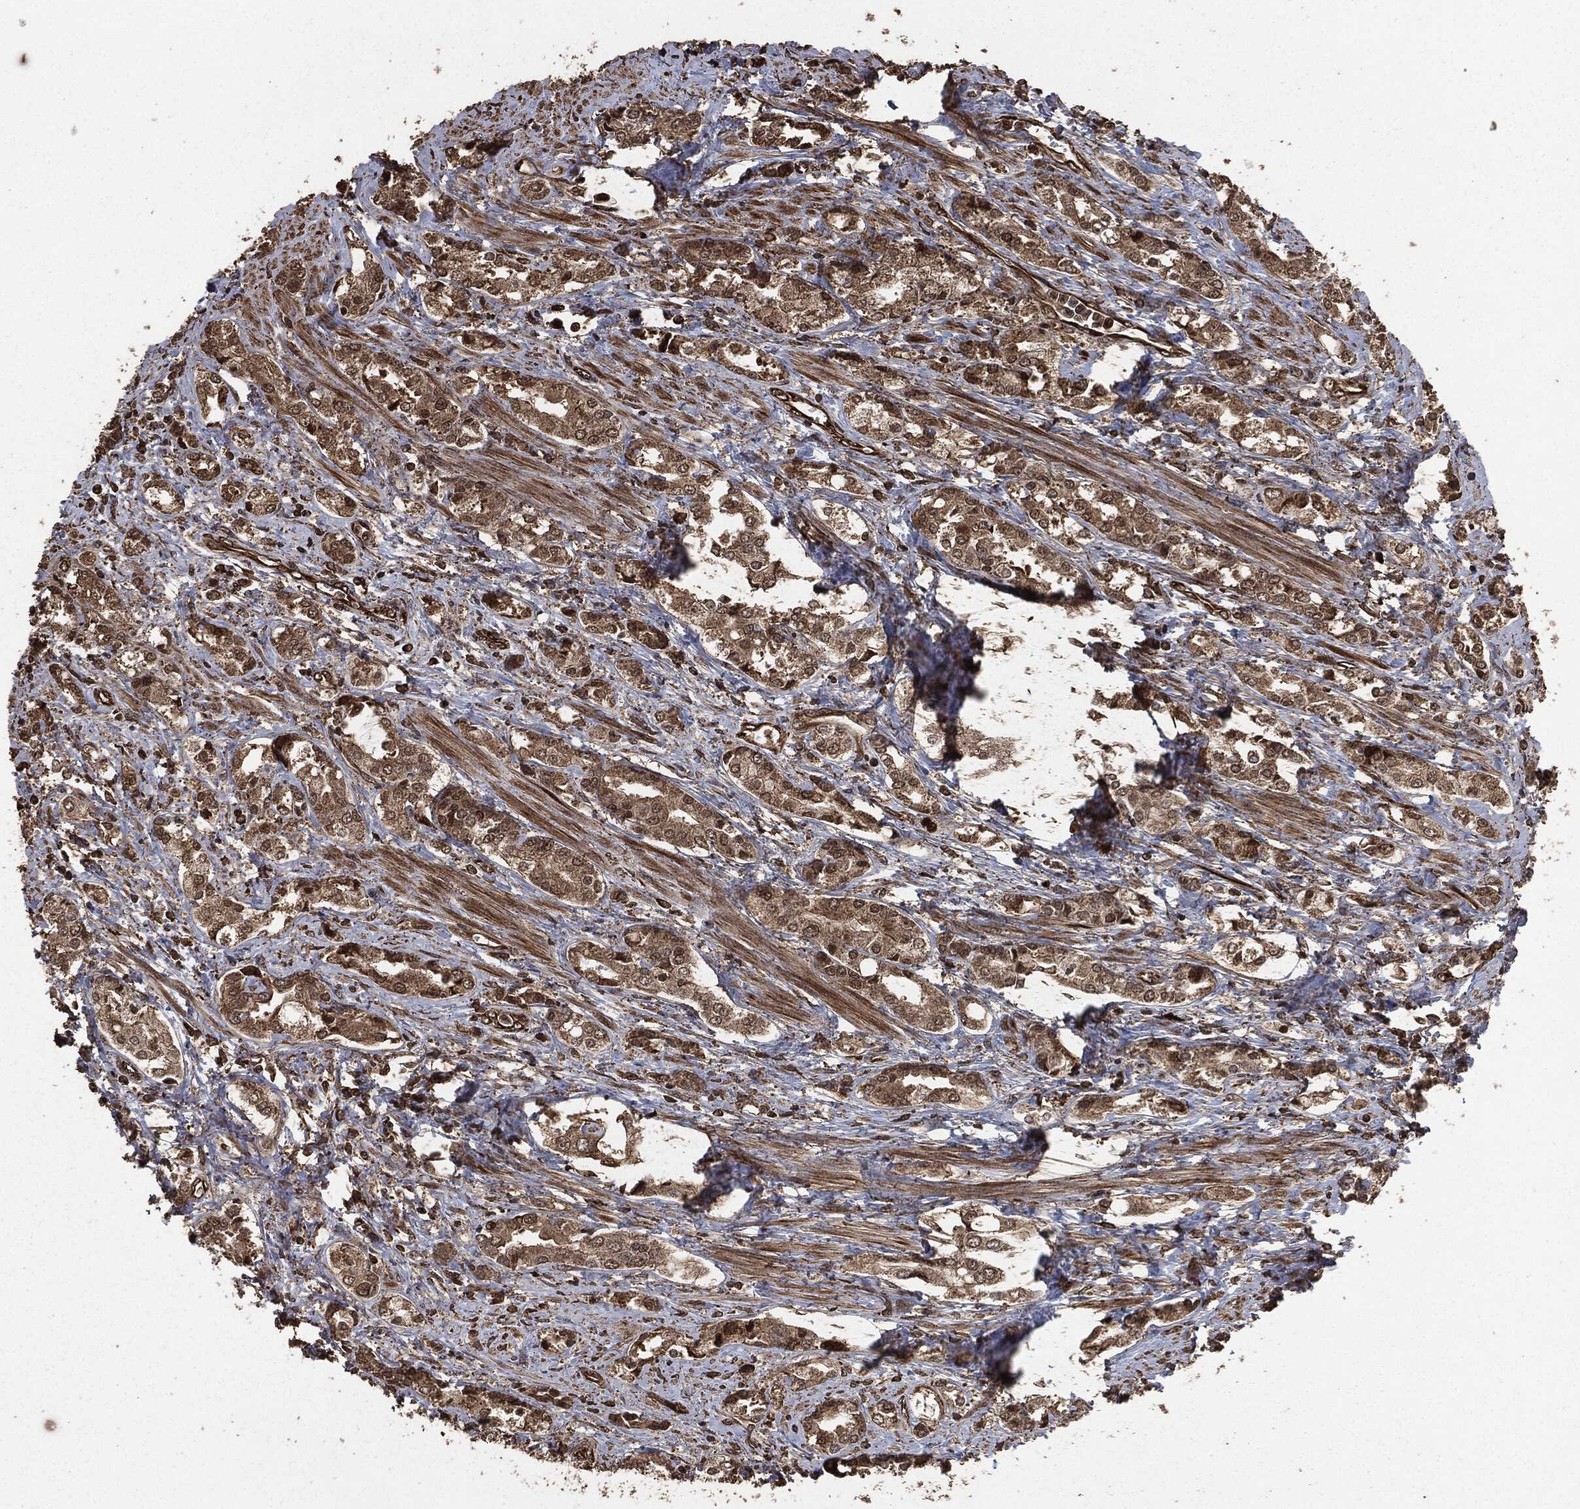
{"staining": {"intensity": "strong", "quantity": "<25%", "location": "cytoplasmic/membranous"}, "tissue": "prostate cancer", "cell_type": "Tumor cells", "image_type": "cancer", "snomed": [{"axis": "morphology", "description": "Adenocarcinoma, NOS"}, {"axis": "topography", "description": "Prostate and seminal vesicle, NOS"}, {"axis": "topography", "description": "Prostate"}], "caption": "This image displays immunohistochemistry (IHC) staining of human prostate adenocarcinoma, with medium strong cytoplasmic/membranous positivity in about <25% of tumor cells.", "gene": "EGFR", "patient": {"sex": "male", "age": 62}}